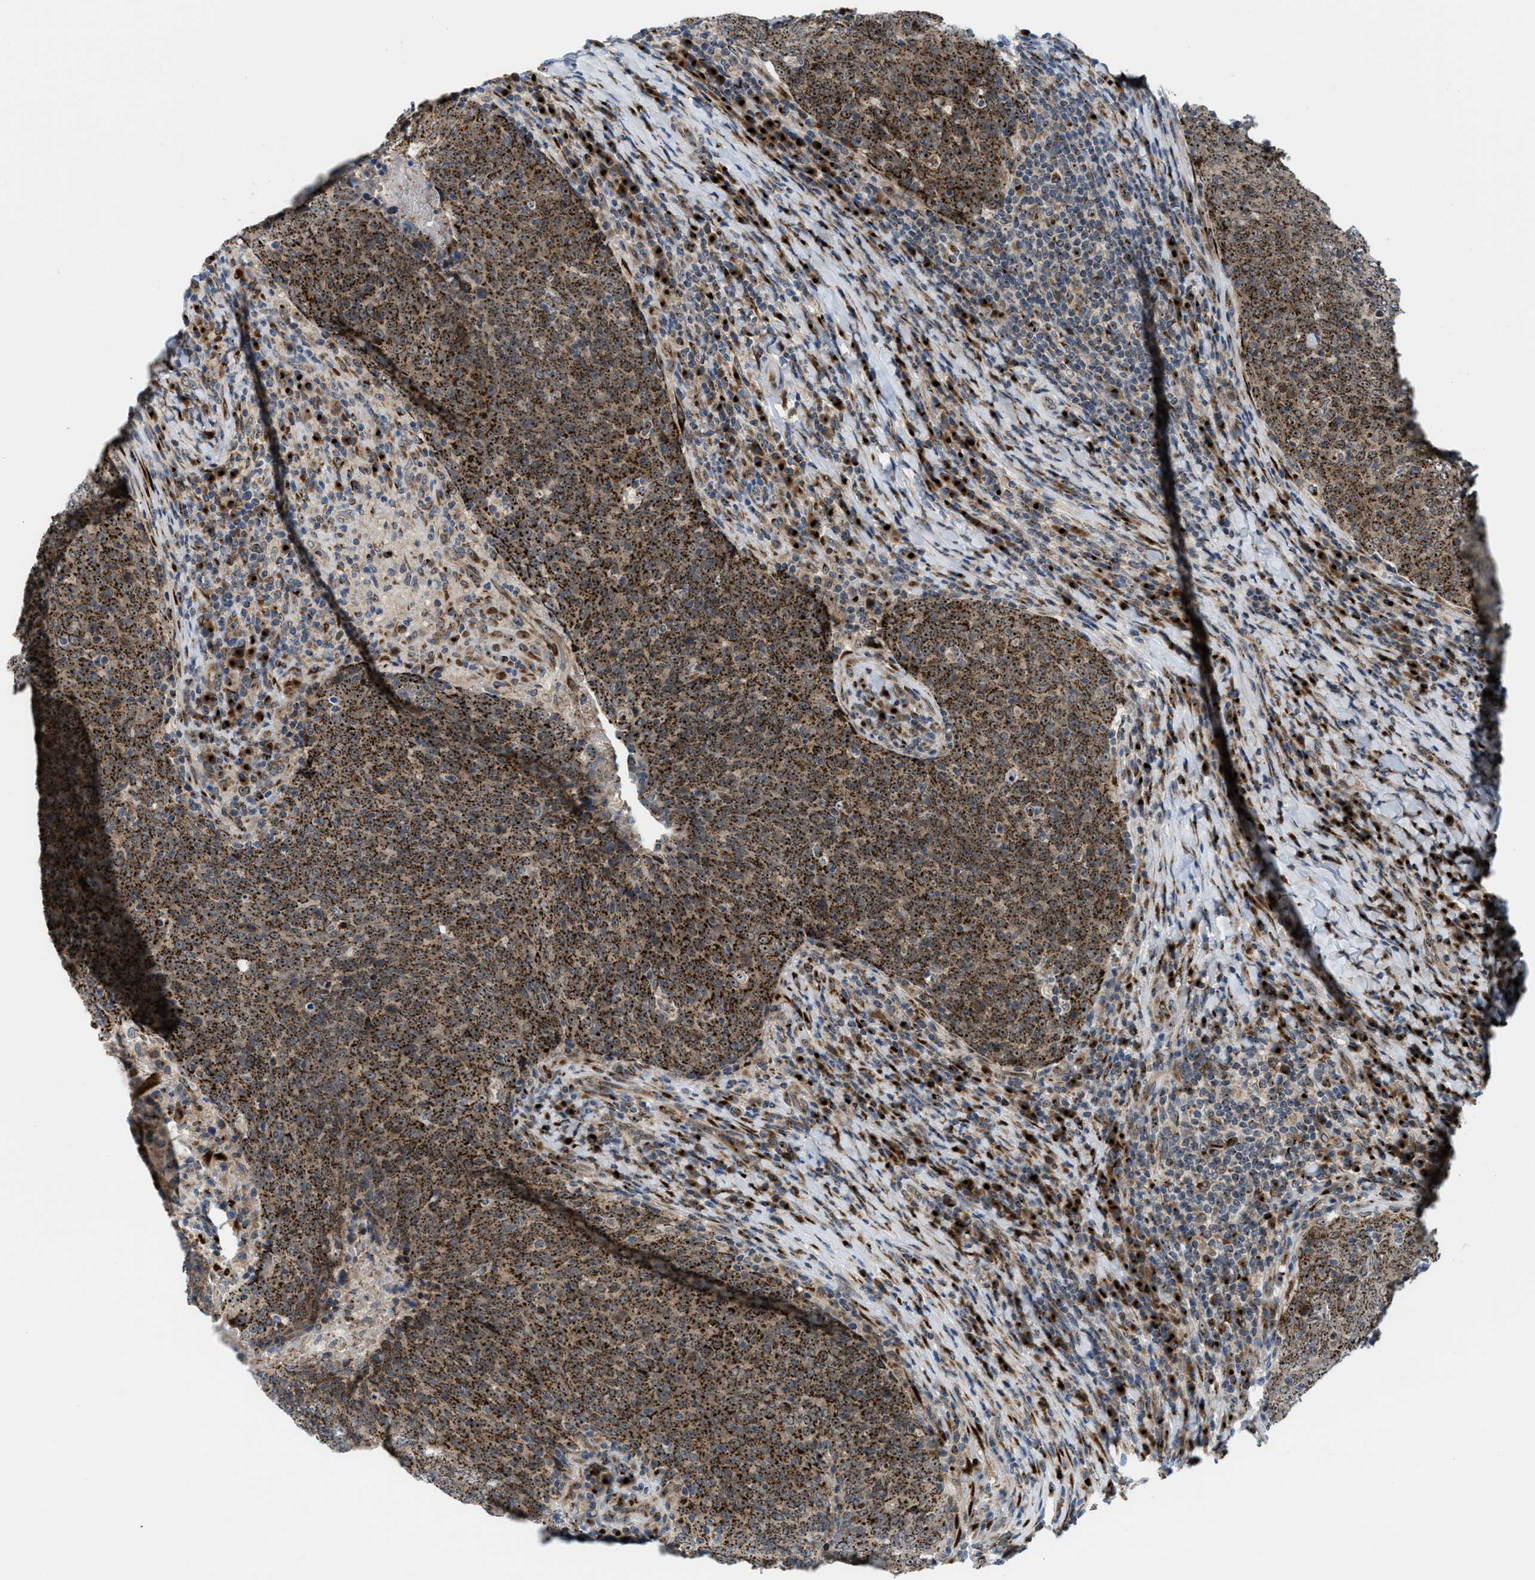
{"staining": {"intensity": "moderate", "quantity": ">75%", "location": "cytoplasmic/membranous"}, "tissue": "head and neck cancer", "cell_type": "Tumor cells", "image_type": "cancer", "snomed": [{"axis": "morphology", "description": "Squamous cell carcinoma, NOS"}, {"axis": "morphology", "description": "Squamous cell carcinoma, metastatic, NOS"}, {"axis": "topography", "description": "Lymph node"}, {"axis": "topography", "description": "Head-Neck"}], "caption": "Immunohistochemical staining of metastatic squamous cell carcinoma (head and neck) shows medium levels of moderate cytoplasmic/membranous protein staining in about >75% of tumor cells.", "gene": "SLC38A10", "patient": {"sex": "male", "age": 62}}